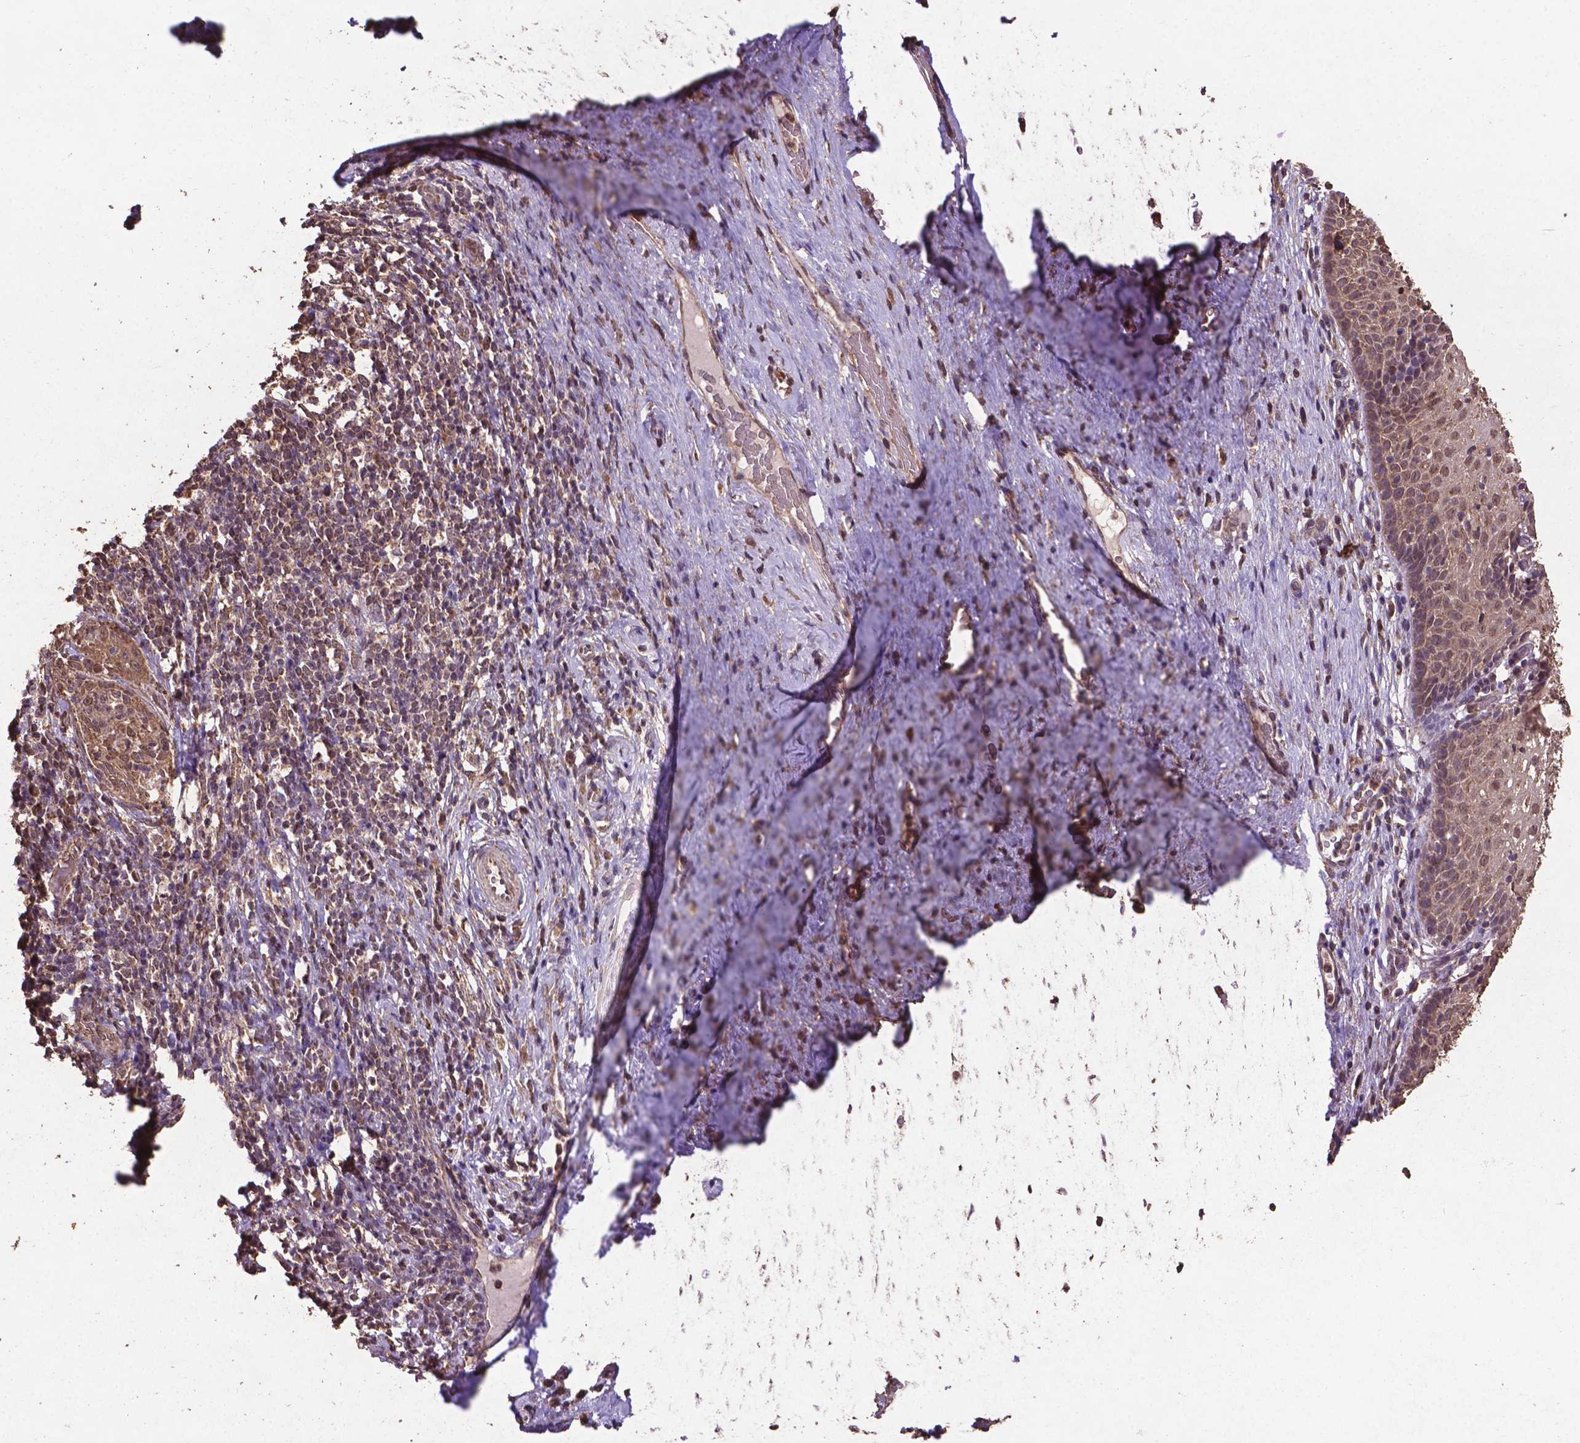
{"staining": {"intensity": "weak", "quantity": ">75%", "location": "cytoplasmic/membranous"}, "tissue": "cervical cancer", "cell_type": "Tumor cells", "image_type": "cancer", "snomed": [{"axis": "morphology", "description": "Squamous cell carcinoma, NOS"}, {"axis": "topography", "description": "Cervix"}], "caption": "Immunohistochemical staining of squamous cell carcinoma (cervical) displays low levels of weak cytoplasmic/membranous protein positivity in approximately >75% of tumor cells.", "gene": "DCAF1", "patient": {"sex": "female", "age": 51}}